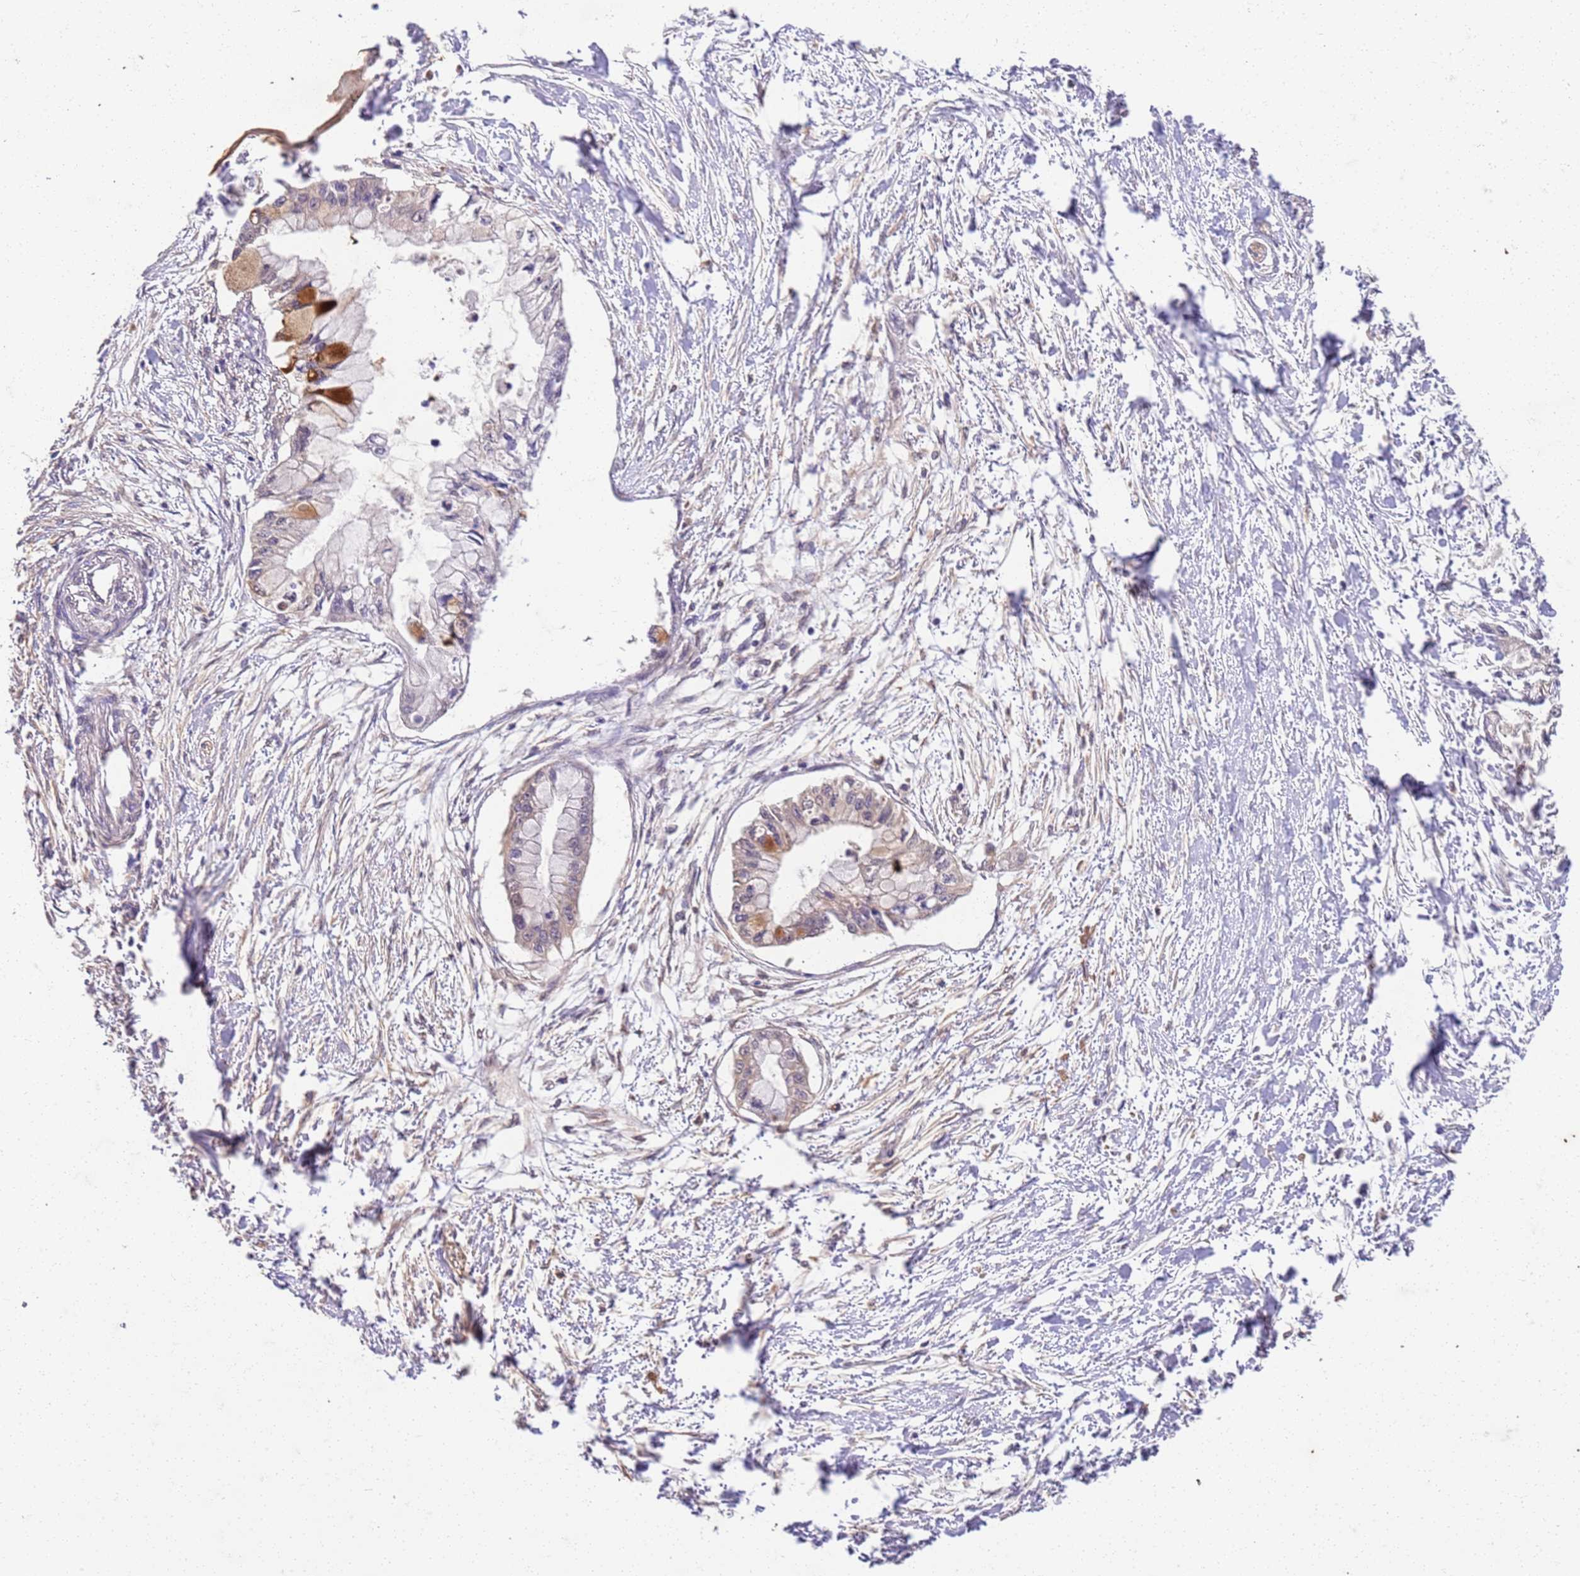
{"staining": {"intensity": "weak", "quantity": "25%-75%", "location": "cytoplasmic/membranous"}, "tissue": "pancreatic cancer", "cell_type": "Tumor cells", "image_type": "cancer", "snomed": [{"axis": "morphology", "description": "Adenocarcinoma, NOS"}, {"axis": "topography", "description": "Pancreas"}], "caption": "Weak cytoplasmic/membranous positivity is identified in about 25%-75% of tumor cells in pancreatic cancer (adenocarcinoma).", "gene": "UBE3A", "patient": {"sex": "male", "age": 48}}